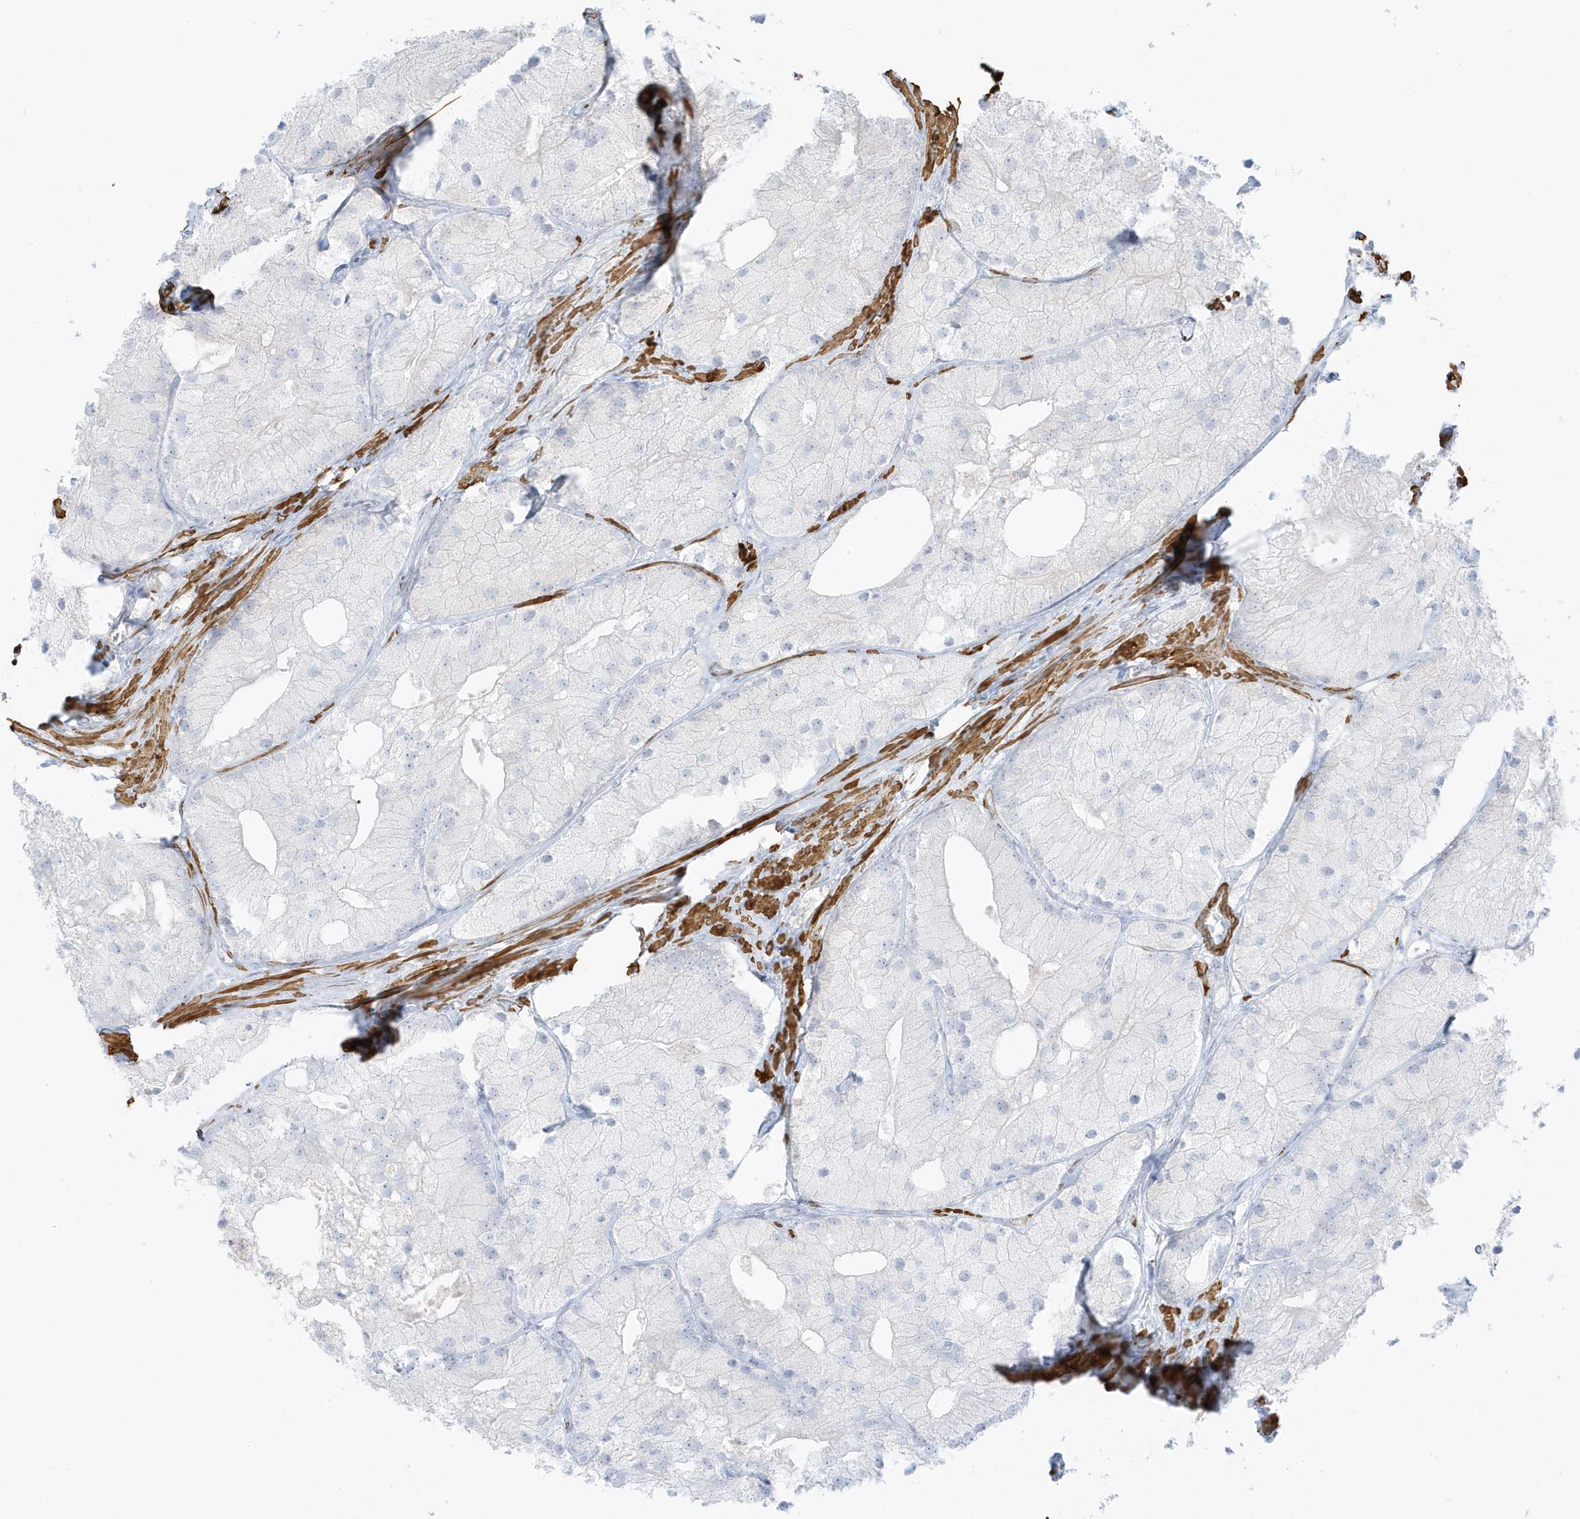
{"staining": {"intensity": "negative", "quantity": "none", "location": "none"}, "tissue": "prostate cancer", "cell_type": "Tumor cells", "image_type": "cancer", "snomed": [{"axis": "morphology", "description": "Adenocarcinoma, Low grade"}, {"axis": "topography", "description": "Prostate"}], "caption": "Low-grade adenocarcinoma (prostate) was stained to show a protein in brown. There is no significant expression in tumor cells. The staining was performed using DAB to visualize the protein expression in brown, while the nuclei were stained in blue with hematoxylin (Magnification: 20x).", "gene": "SLC22A13", "patient": {"sex": "male", "age": 69}}